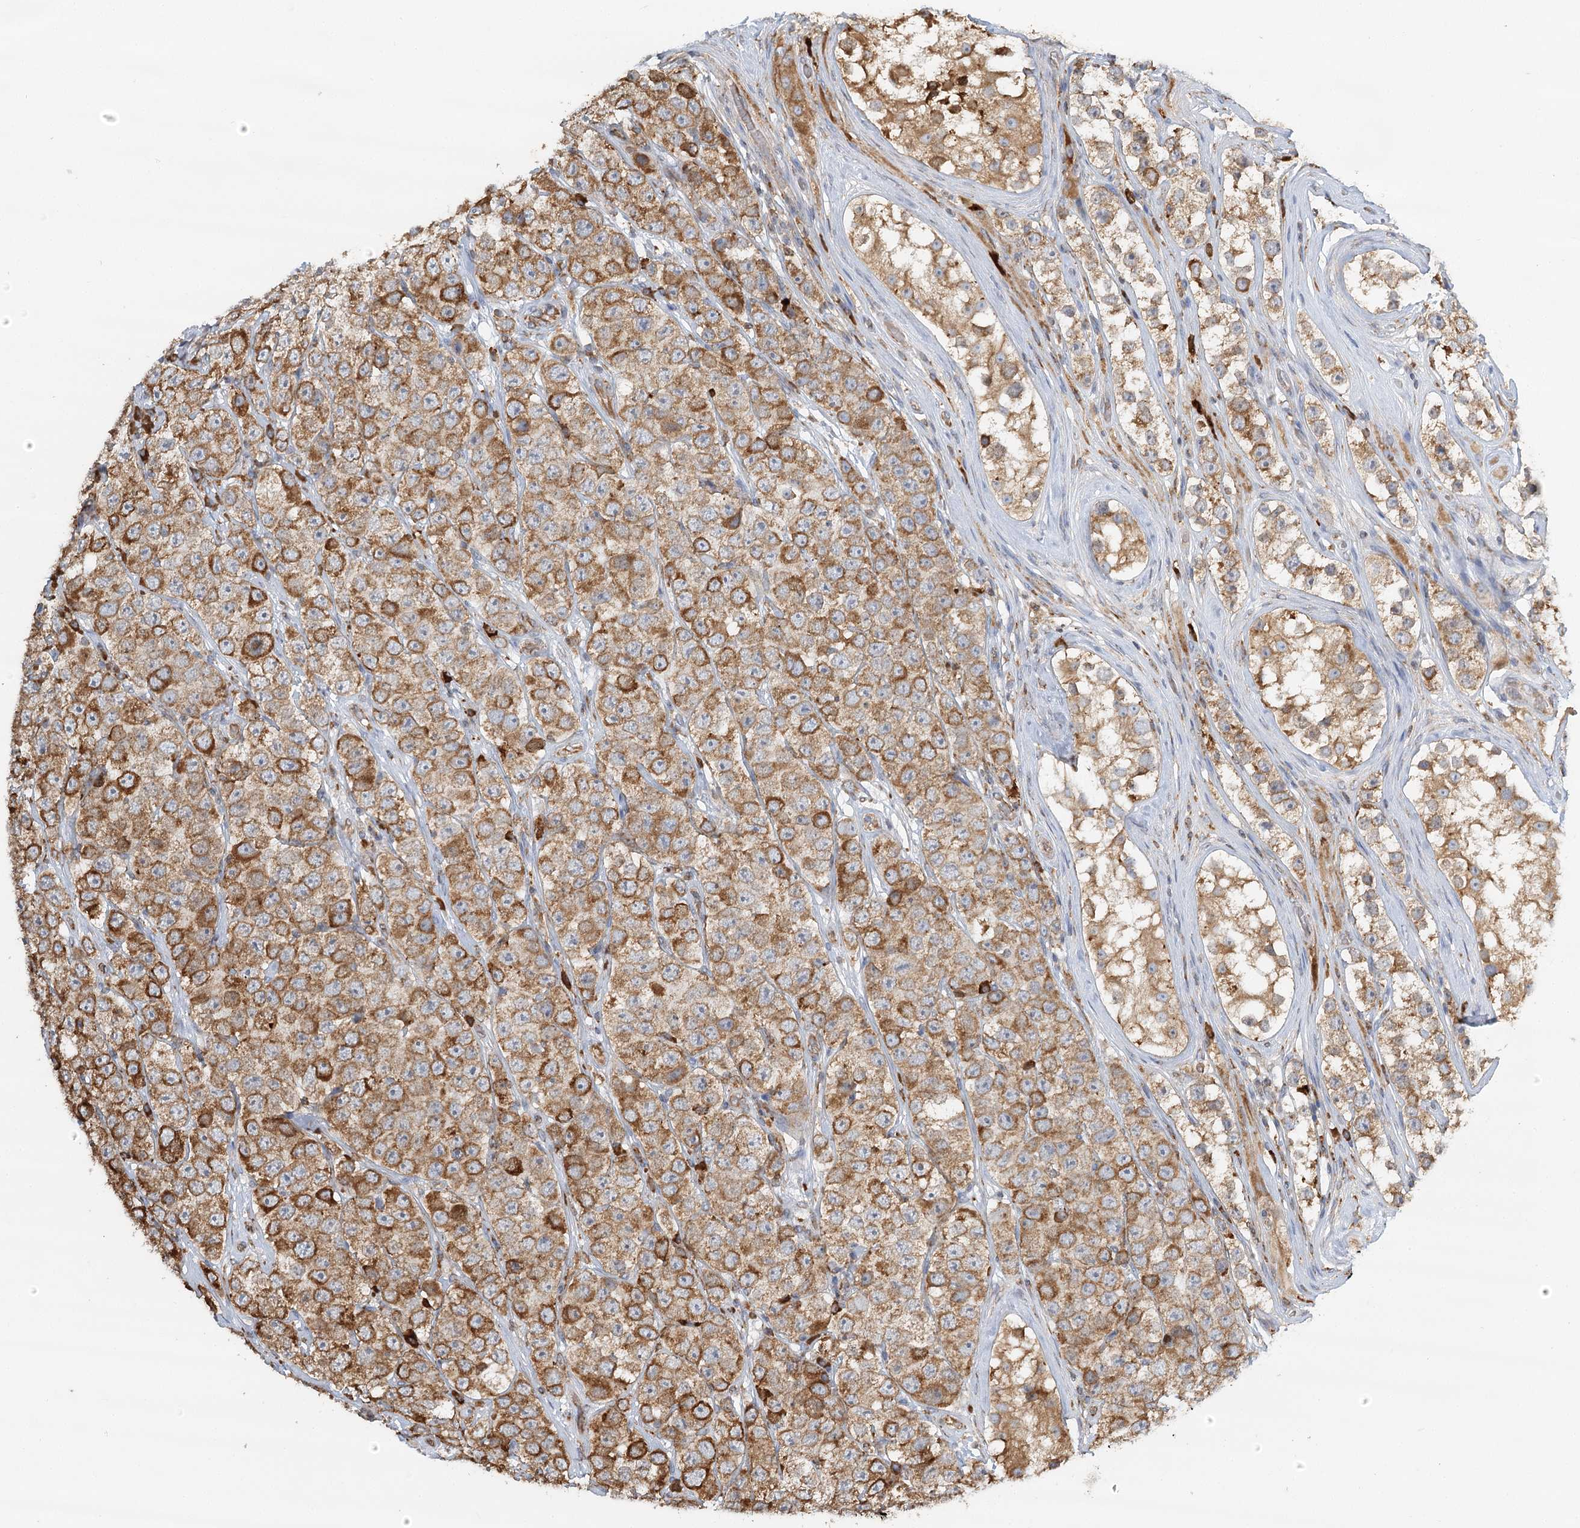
{"staining": {"intensity": "moderate", "quantity": ">75%", "location": "cytoplasmic/membranous"}, "tissue": "testis cancer", "cell_type": "Tumor cells", "image_type": "cancer", "snomed": [{"axis": "morphology", "description": "Seminoma, NOS"}, {"axis": "topography", "description": "Testis"}], "caption": "High-power microscopy captured an immunohistochemistry (IHC) histopathology image of testis cancer, revealing moderate cytoplasmic/membranous positivity in about >75% of tumor cells.", "gene": "TAS1R1", "patient": {"sex": "male", "age": 28}}